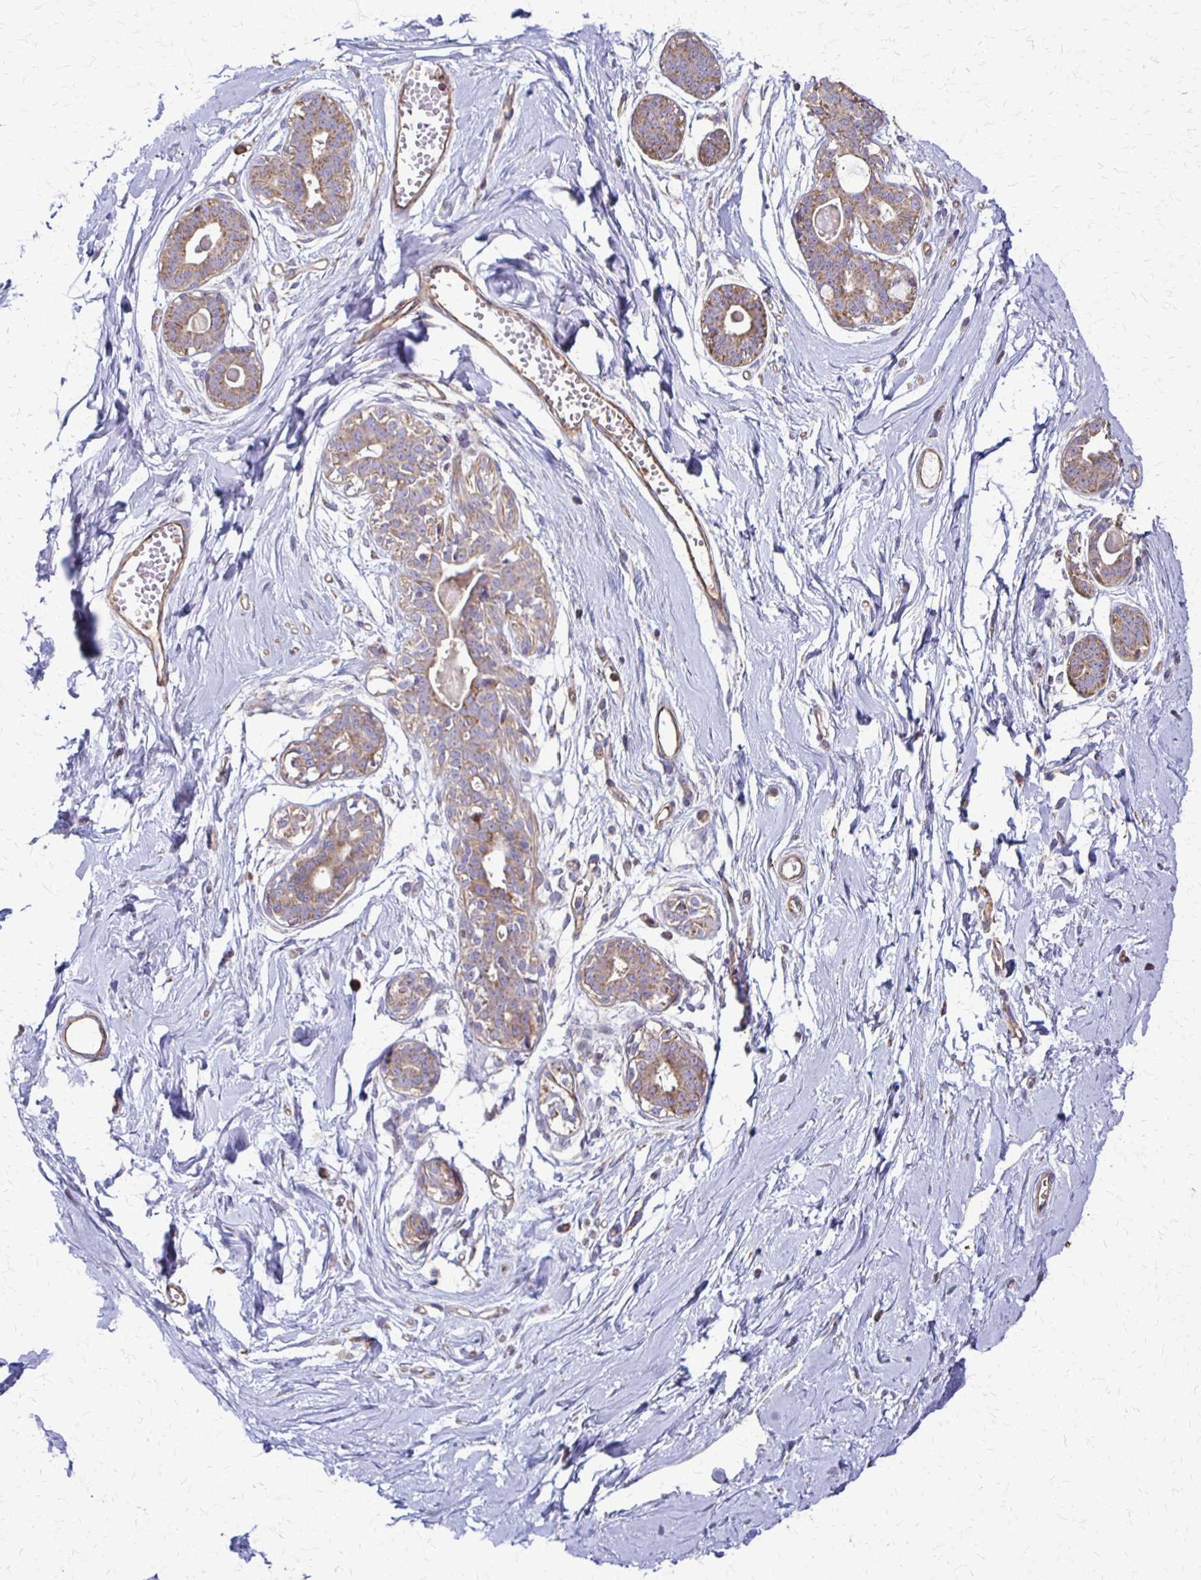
{"staining": {"intensity": "negative", "quantity": "none", "location": "none"}, "tissue": "breast", "cell_type": "Adipocytes", "image_type": "normal", "snomed": [{"axis": "morphology", "description": "Normal tissue, NOS"}, {"axis": "topography", "description": "Breast"}], "caption": "Human breast stained for a protein using immunohistochemistry (IHC) exhibits no staining in adipocytes.", "gene": "EIF4EBP2", "patient": {"sex": "female", "age": 45}}